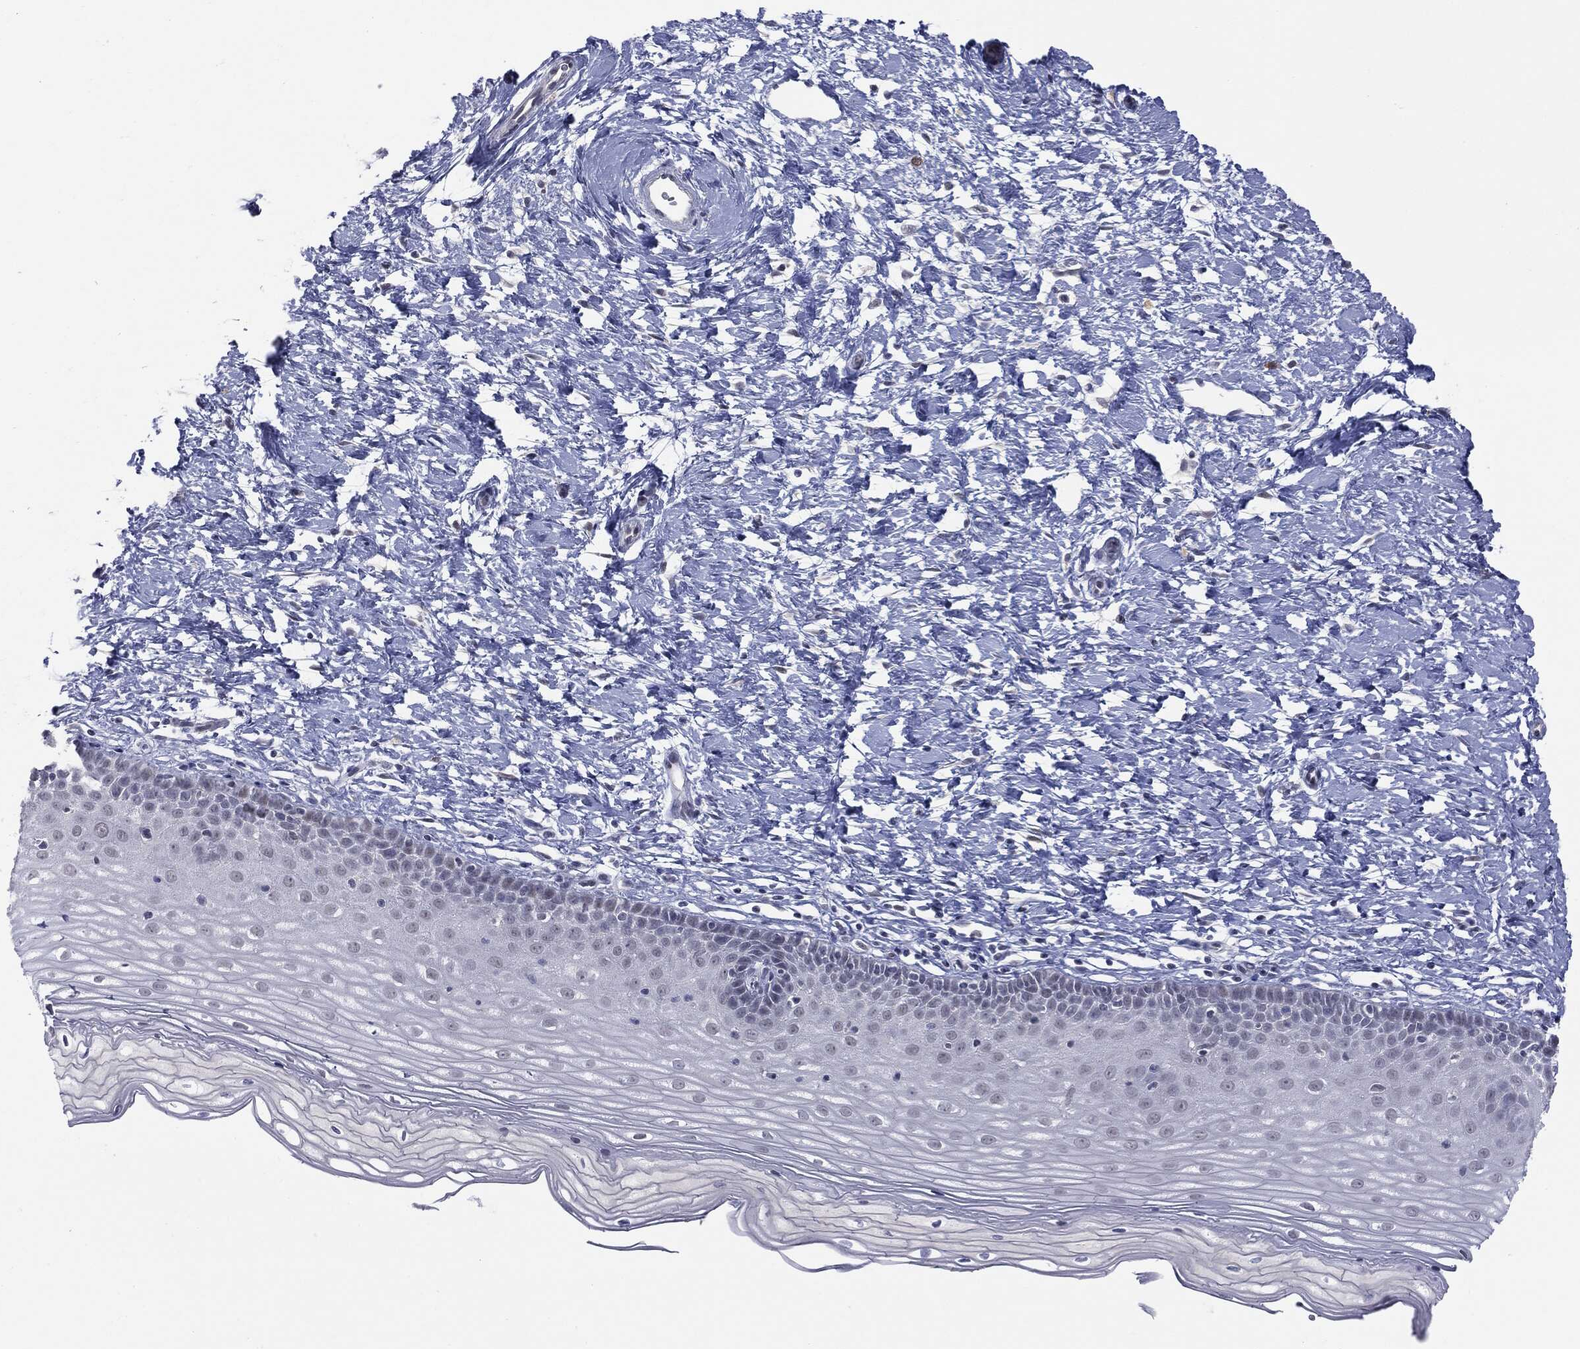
{"staining": {"intensity": "moderate", "quantity": "<25%", "location": "cytoplasmic/membranous"}, "tissue": "cervix", "cell_type": "Glandular cells", "image_type": "normal", "snomed": [{"axis": "morphology", "description": "Normal tissue, NOS"}, {"axis": "topography", "description": "Cervix"}], "caption": "Brown immunohistochemical staining in normal human cervix displays moderate cytoplasmic/membranous staining in approximately <25% of glandular cells. The protein of interest is stained brown, and the nuclei are stained in blue (DAB IHC with brightfield microscopy, high magnification).", "gene": "SLC5A5", "patient": {"sex": "female", "age": 37}}